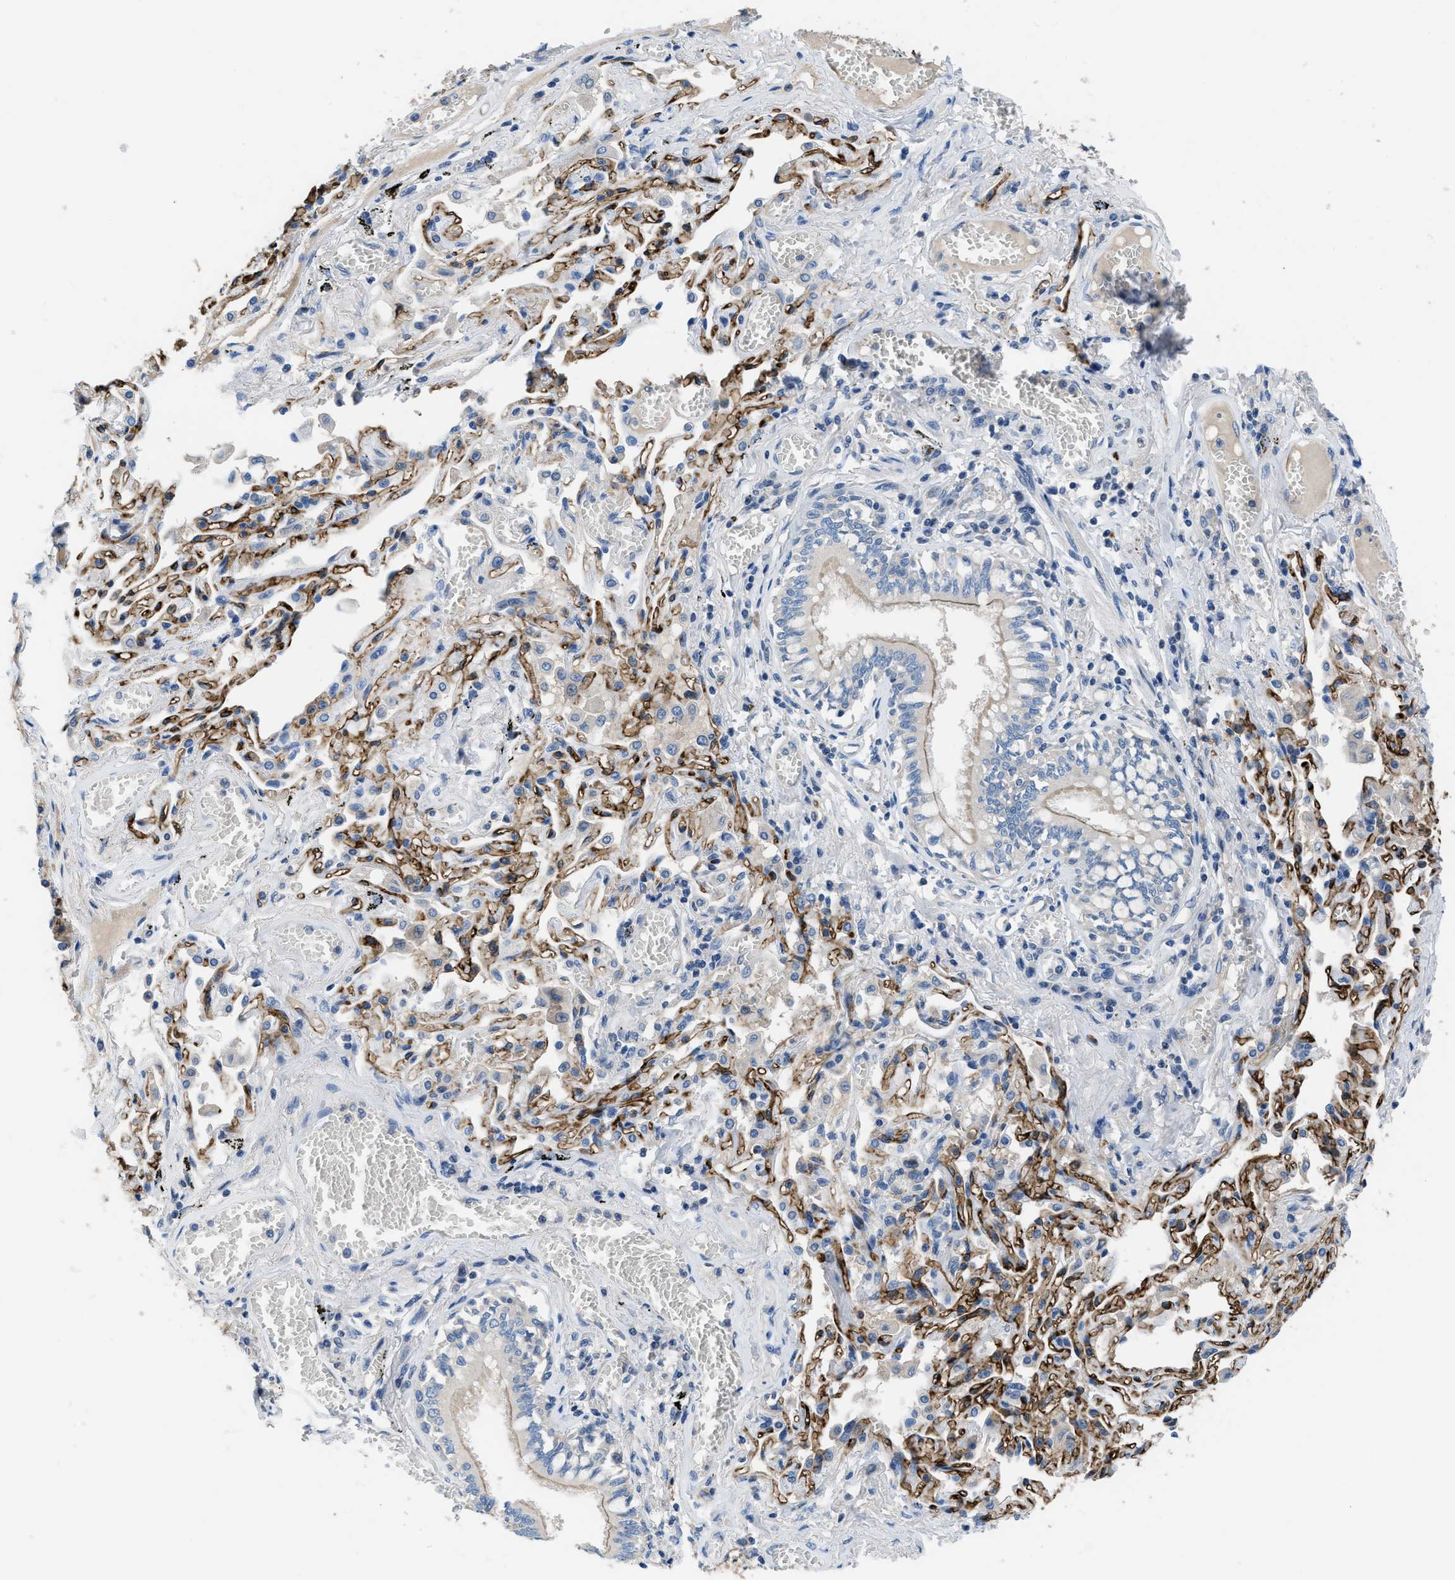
{"staining": {"intensity": "moderate", "quantity": "<25%", "location": "cytoplasmic/membranous"}, "tissue": "bronchus", "cell_type": "Respiratory epithelial cells", "image_type": "normal", "snomed": [{"axis": "morphology", "description": "Normal tissue, NOS"}, {"axis": "morphology", "description": "Inflammation, NOS"}, {"axis": "topography", "description": "Cartilage tissue"}, {"axis": "topography", "description": "Lung"}], "caption": "The micrograph displays a brown stain indicating the presence of a protein in the cytoplasmic/membranous of respiratory epithelial cells in bronchus.", "gene": "PGR", "patient": {"sex": "male", "age": 71}}